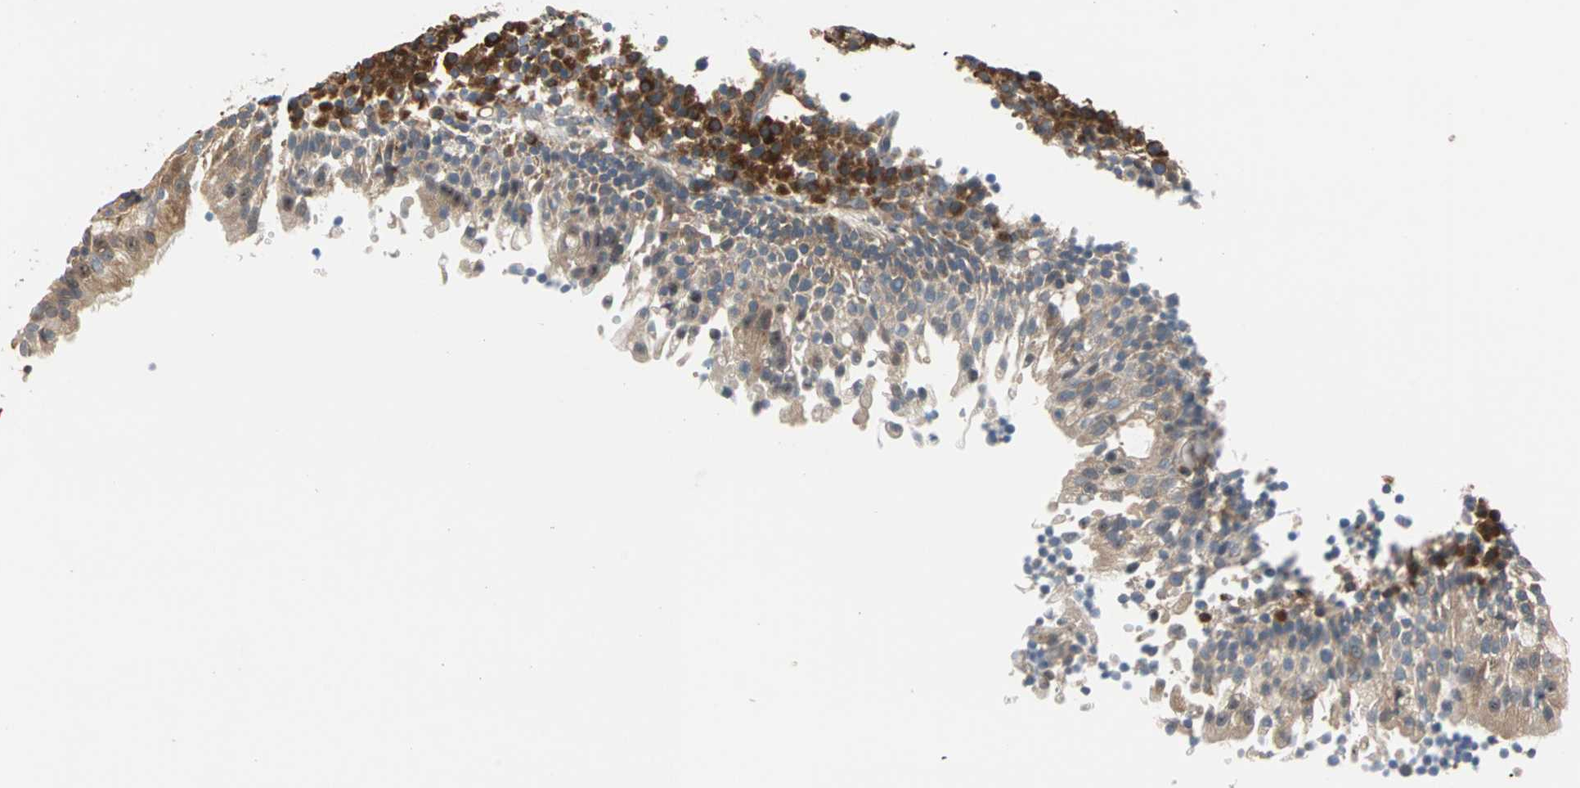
{"staining": {"intensity": "strong", "quantity": "25%-75%", "location": "cytoplasmic/membranous"}, "tissue": "tonsil", "cell_type": "Germinal center cells", "image_type": "normal", "snomed": [{"axis": "morphology", "description": "Normal tissue, NOS"}, {"axis": "topography", "description": "Tonsil"}], "caption": "This image exhibits unremarkable tonsil stained with IHC to label a protein in brown. The cytoplasmic/membranous of germinal center cells show strong positivity for the protein. Nuclei are counter-stained blue.", "gene": "SAR1A", "patient": {"sex": "female", "age": 40}}